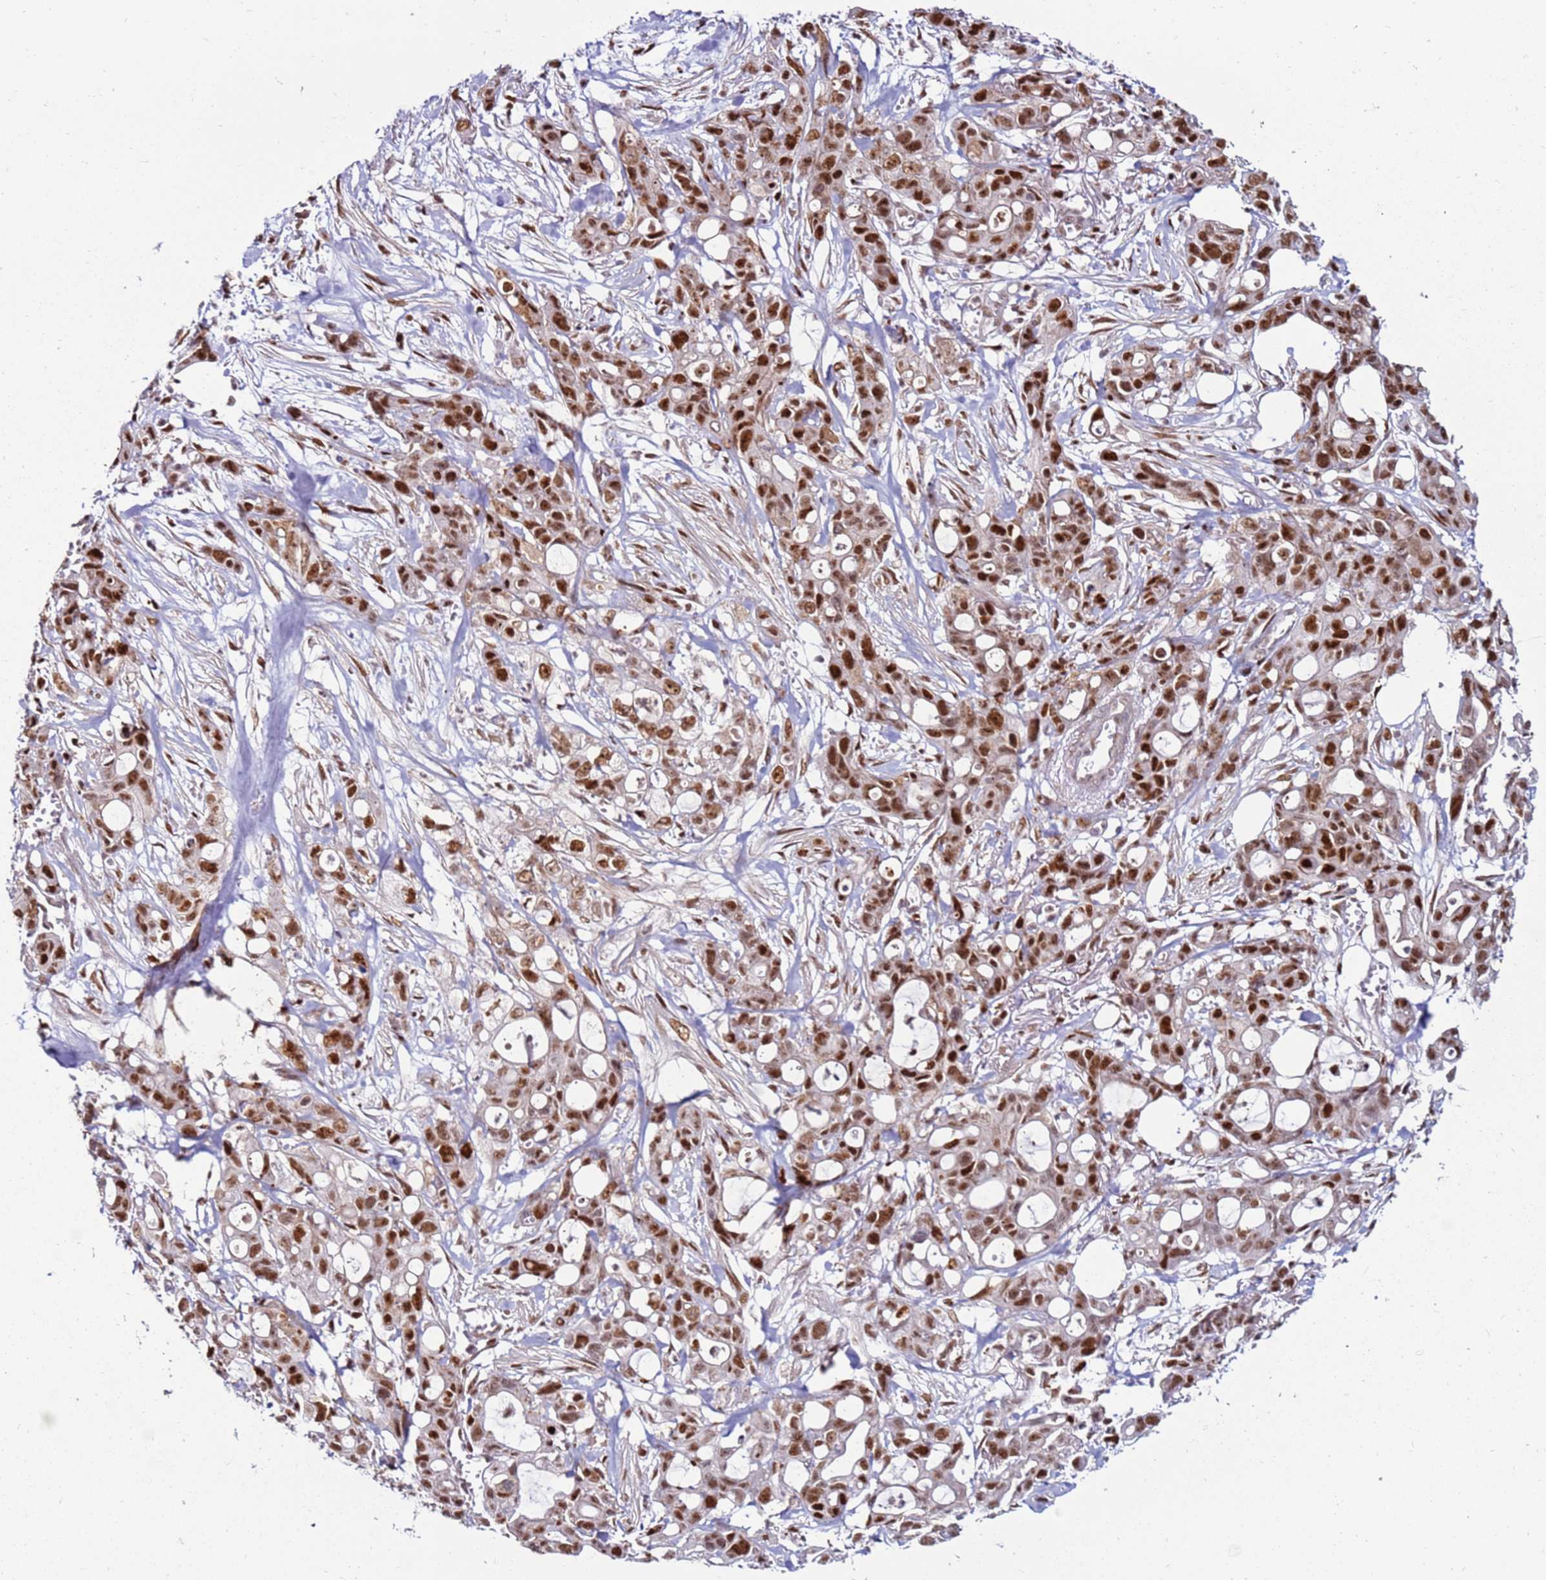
{"staining": {"intensity": "moderate", "quantity": ">75%", "location": "nuclear"}, "tissue": "ovarian cancer", "cell_type": "Tumor cells", "image_type": "cancer", "snomed": [{"axis": "morphology", "description": "Cystadenocarcinoma, mucinous, NOS"}, {"axis": "topography", "description": "Ovary"}], "caption": "Mucinous cystadenocarcinoma (ovarian) stained with a protein marker exhibits moderate staining in tumor cells.", "gene": "KPNA4", "patient": {"sex": "female", "age": 70}}